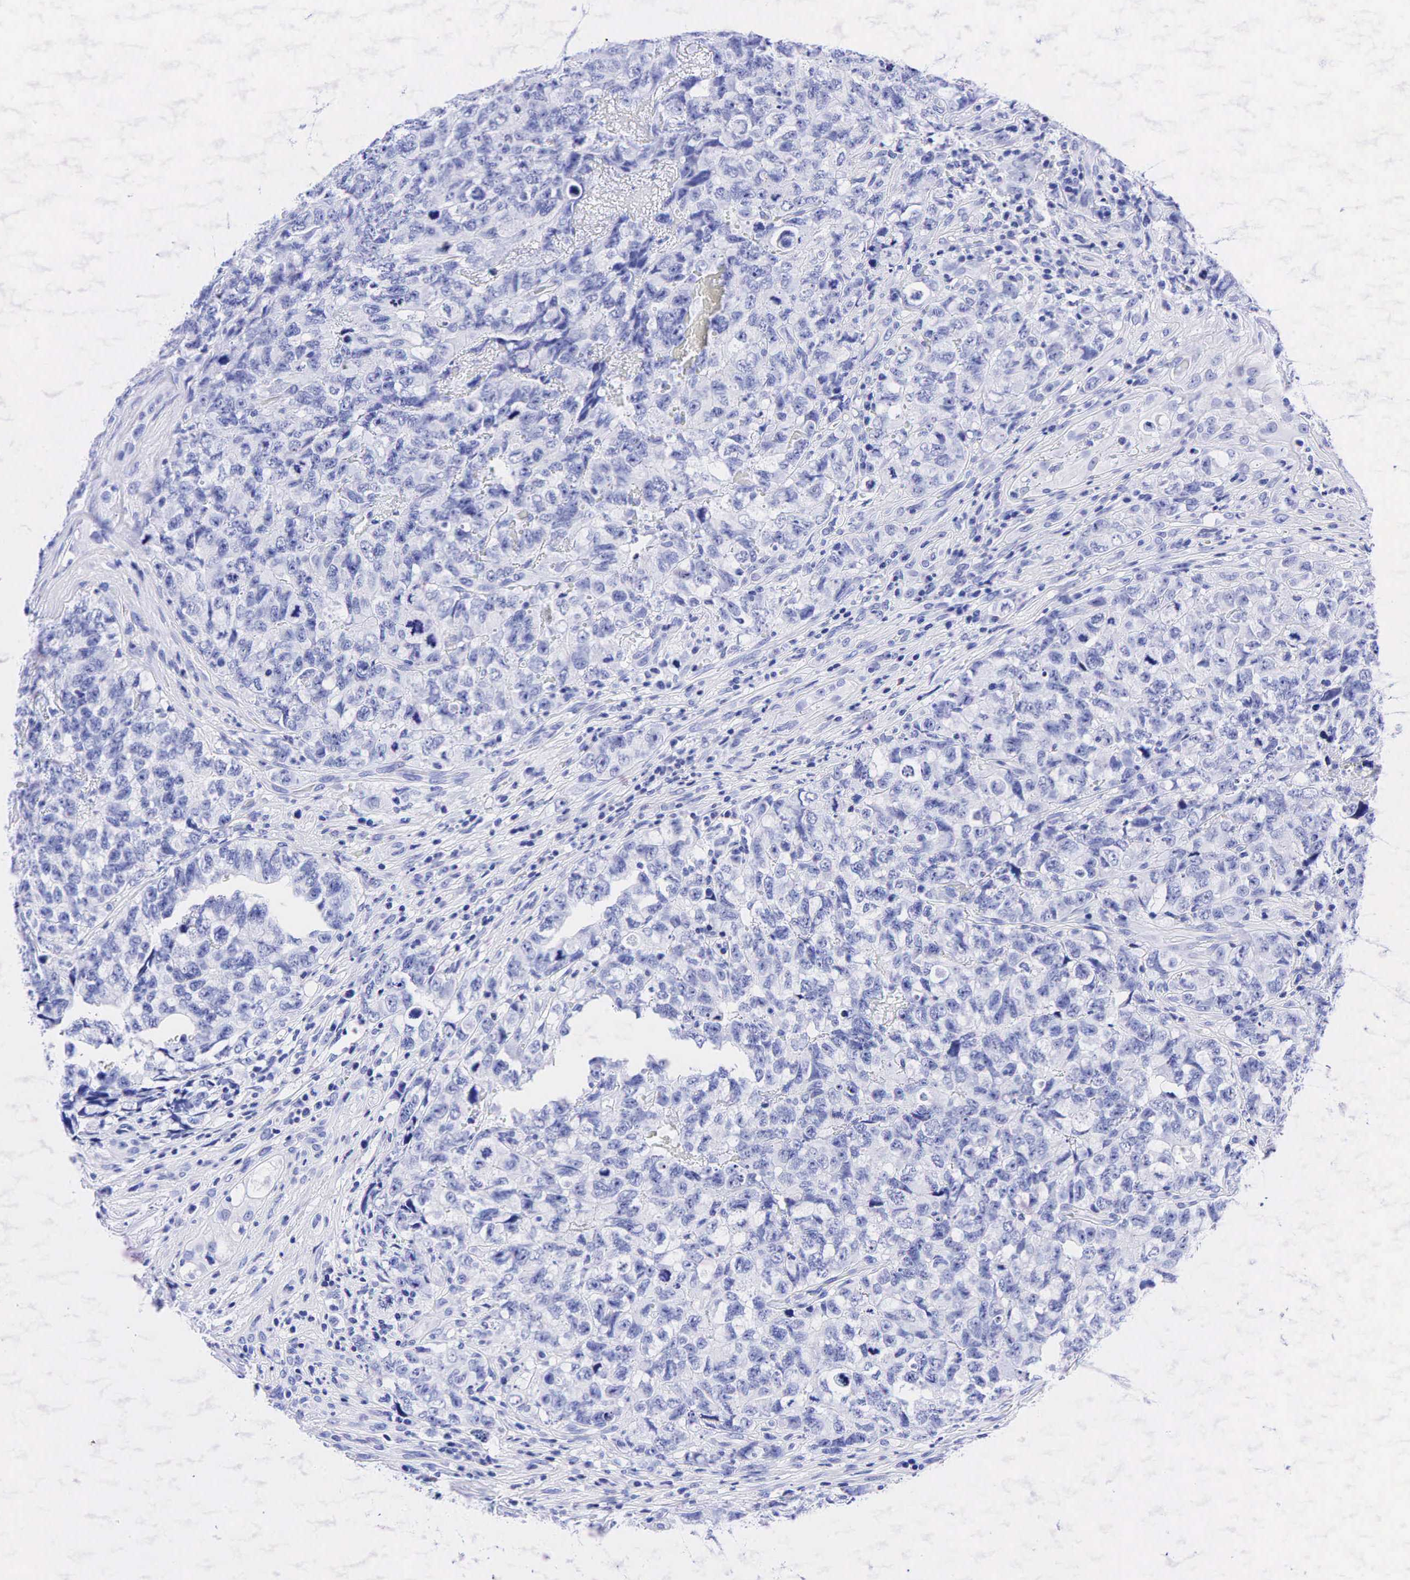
{"staining": {"intensity": "negative", "quantity": "none", "location": "none"}, "tissue": "testis cancer", "cell_type": "Tumor cells", "image_type": "cancer", "snomed": [{"axis": "morphology", "description": "Carcinoma, Embryonal, NOS"}, {"axis": "topography", "description": "Testis"}], "caption": "High magnification brightfield microscopy of testis cancer stained with DAB (brown) and counterstained with hematoxylin (blue): tumor cells show no significant staining.", "gene": "ESR1", "patient": {"sex": "male", "age": 31}}